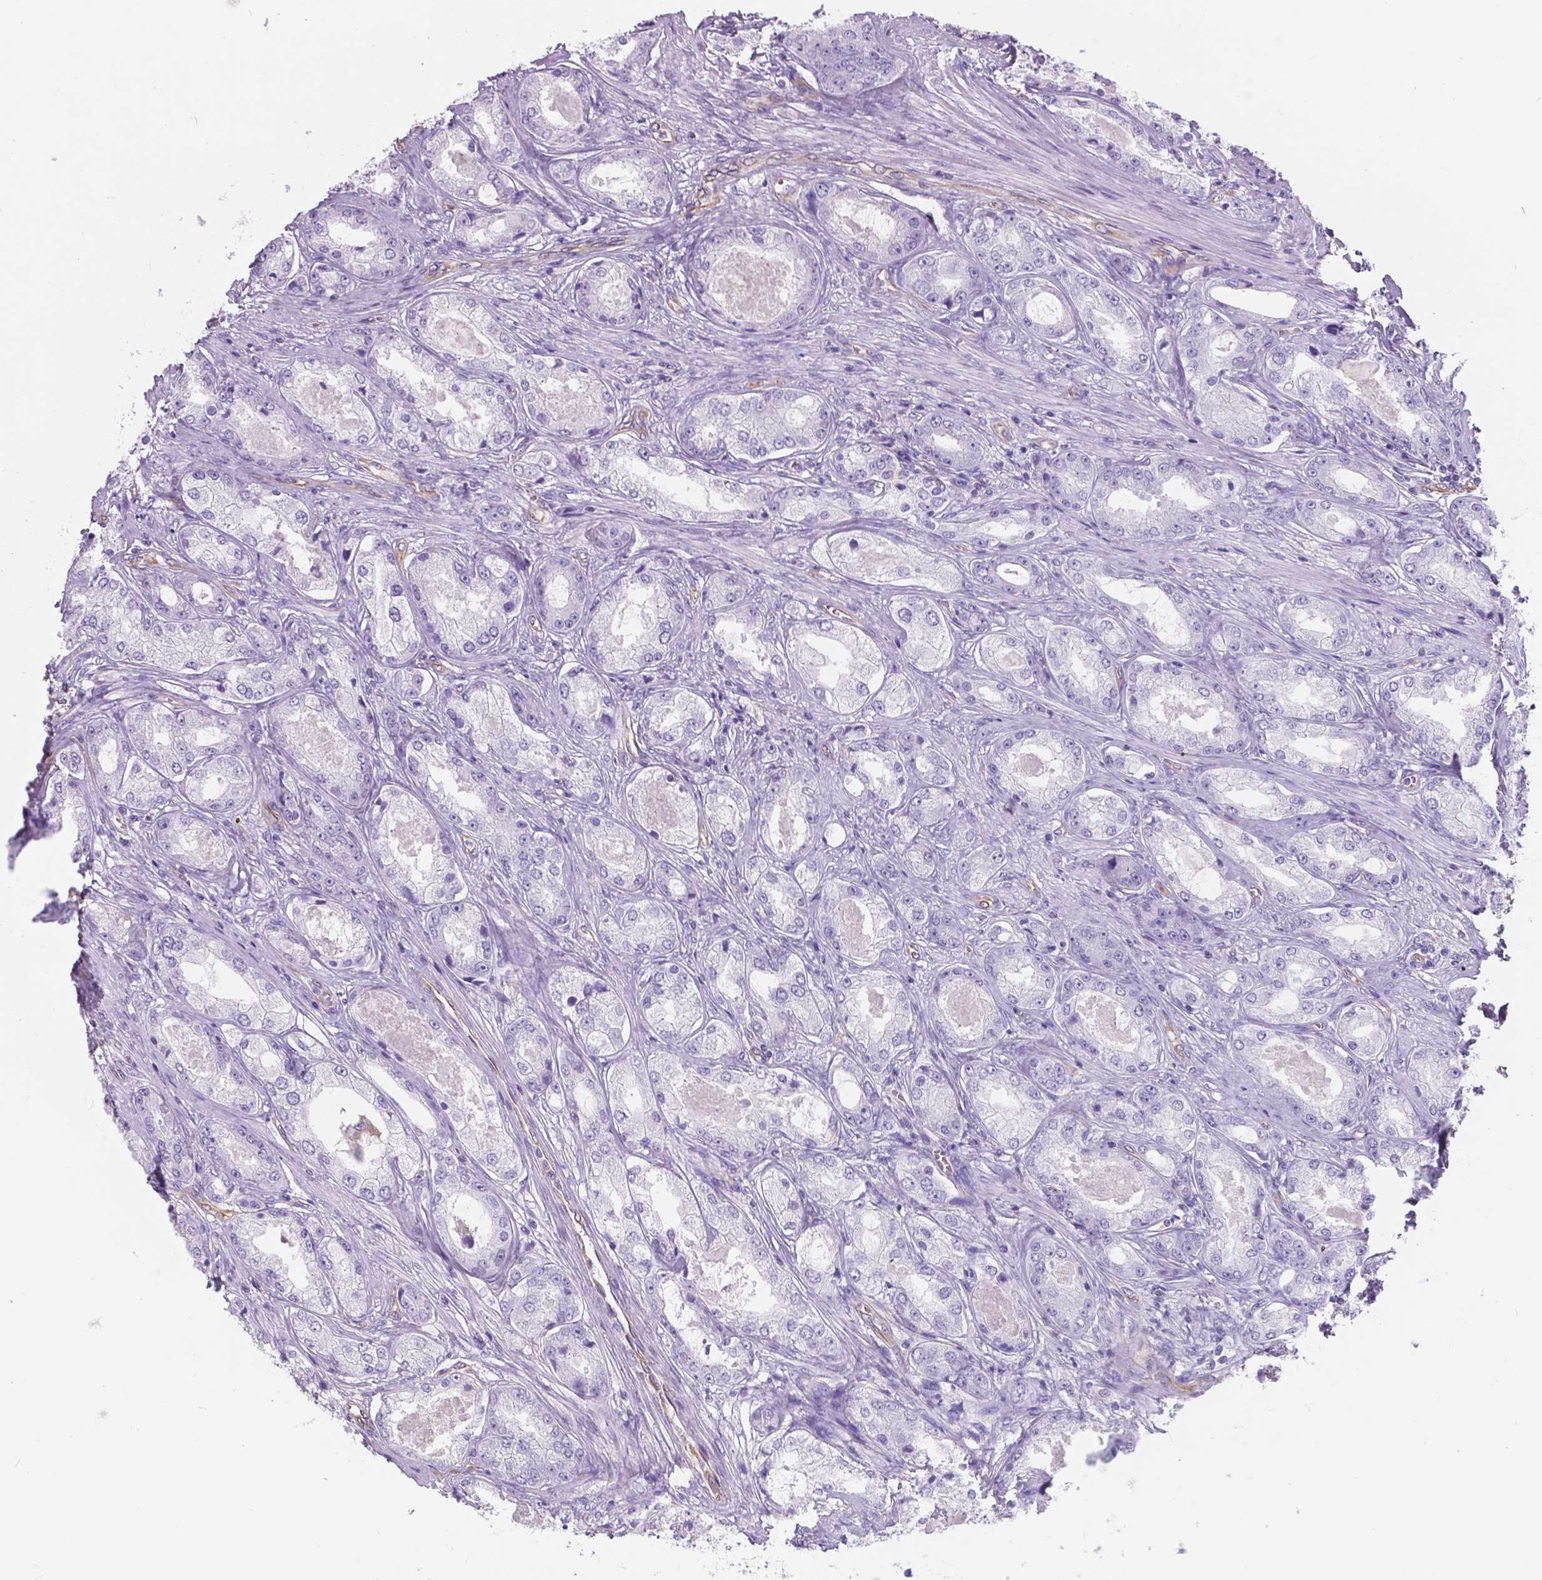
{"staining": {"intensity": "negative", "quantity": "none", "location": "none"}, "tissue": "prostate cancer", "cell_type": "Tumor cells", "image_type": "cancer", "snomed": [{"axis": "morphology", "description": "Adenocarcinoma, Low grade"}, {"axis": "topography", "description": "Prostate"}], "caption": "A micrograph of prostate cancer stained for a protein exhibits no brown staining in tumor cells.", "gene": "AMOT", "patient": {"sex": "male", "age": 68}}